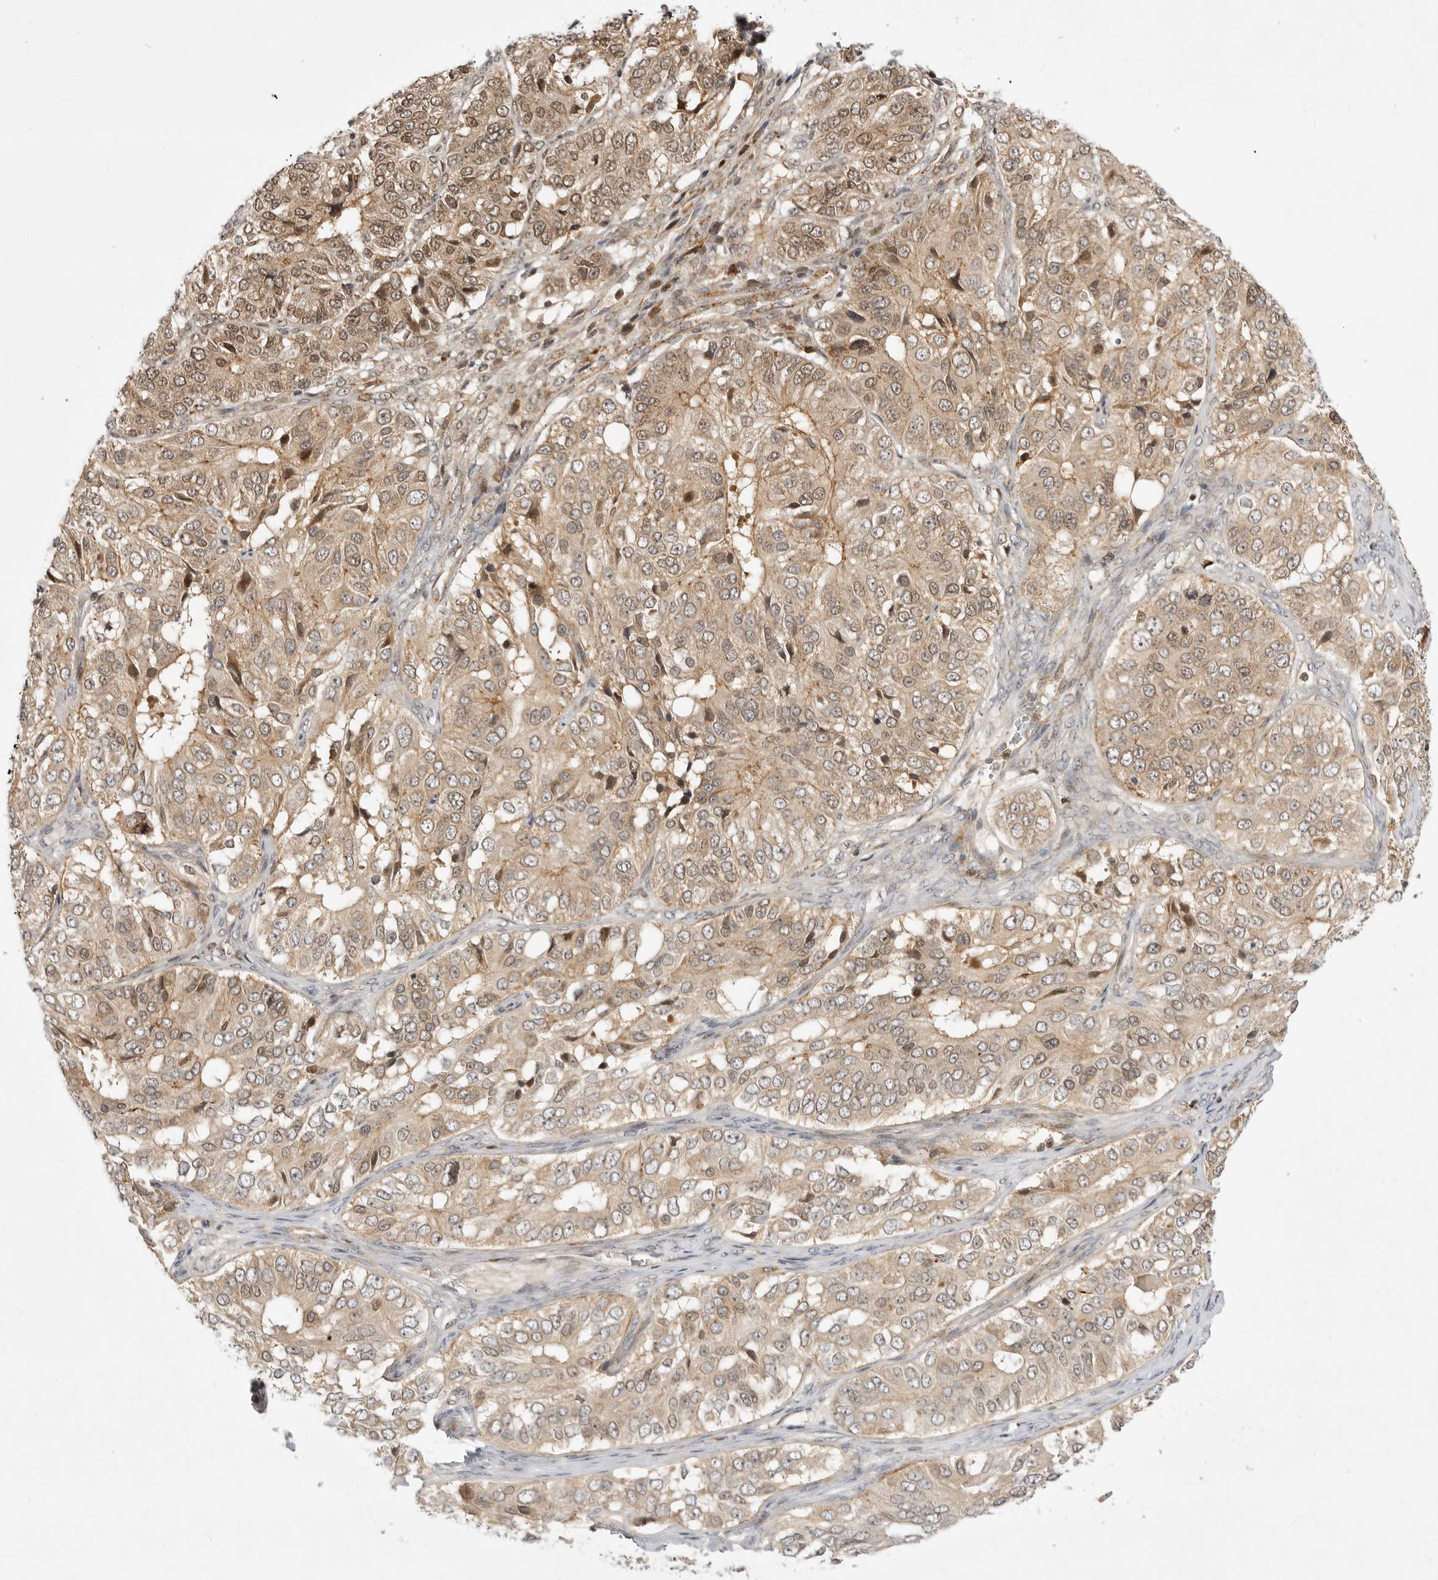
{"staining": {"intensity": "weak", "quantity": ">75%", "location": "cytoplasmic/membranous,nuclear"}, "tissue": "ovarian cancer", "cell_type": "Tumor cells", "image_type": "cancer", "snomed": [{"axis": "morphology", "description": "Carcinoma, endometroid"}, {"axis": "topography", "description": "Ovary"}], "caption": "Human ovarian cancer (endometroid carcinoma) stained for a protein (brown) exhibits weak cytoplasmic/membranous and nuclear positive positivity in about >75% of tumor cells.", "gene": "CSNK1G3", "patient": {"sex": "female", "age": 51}}